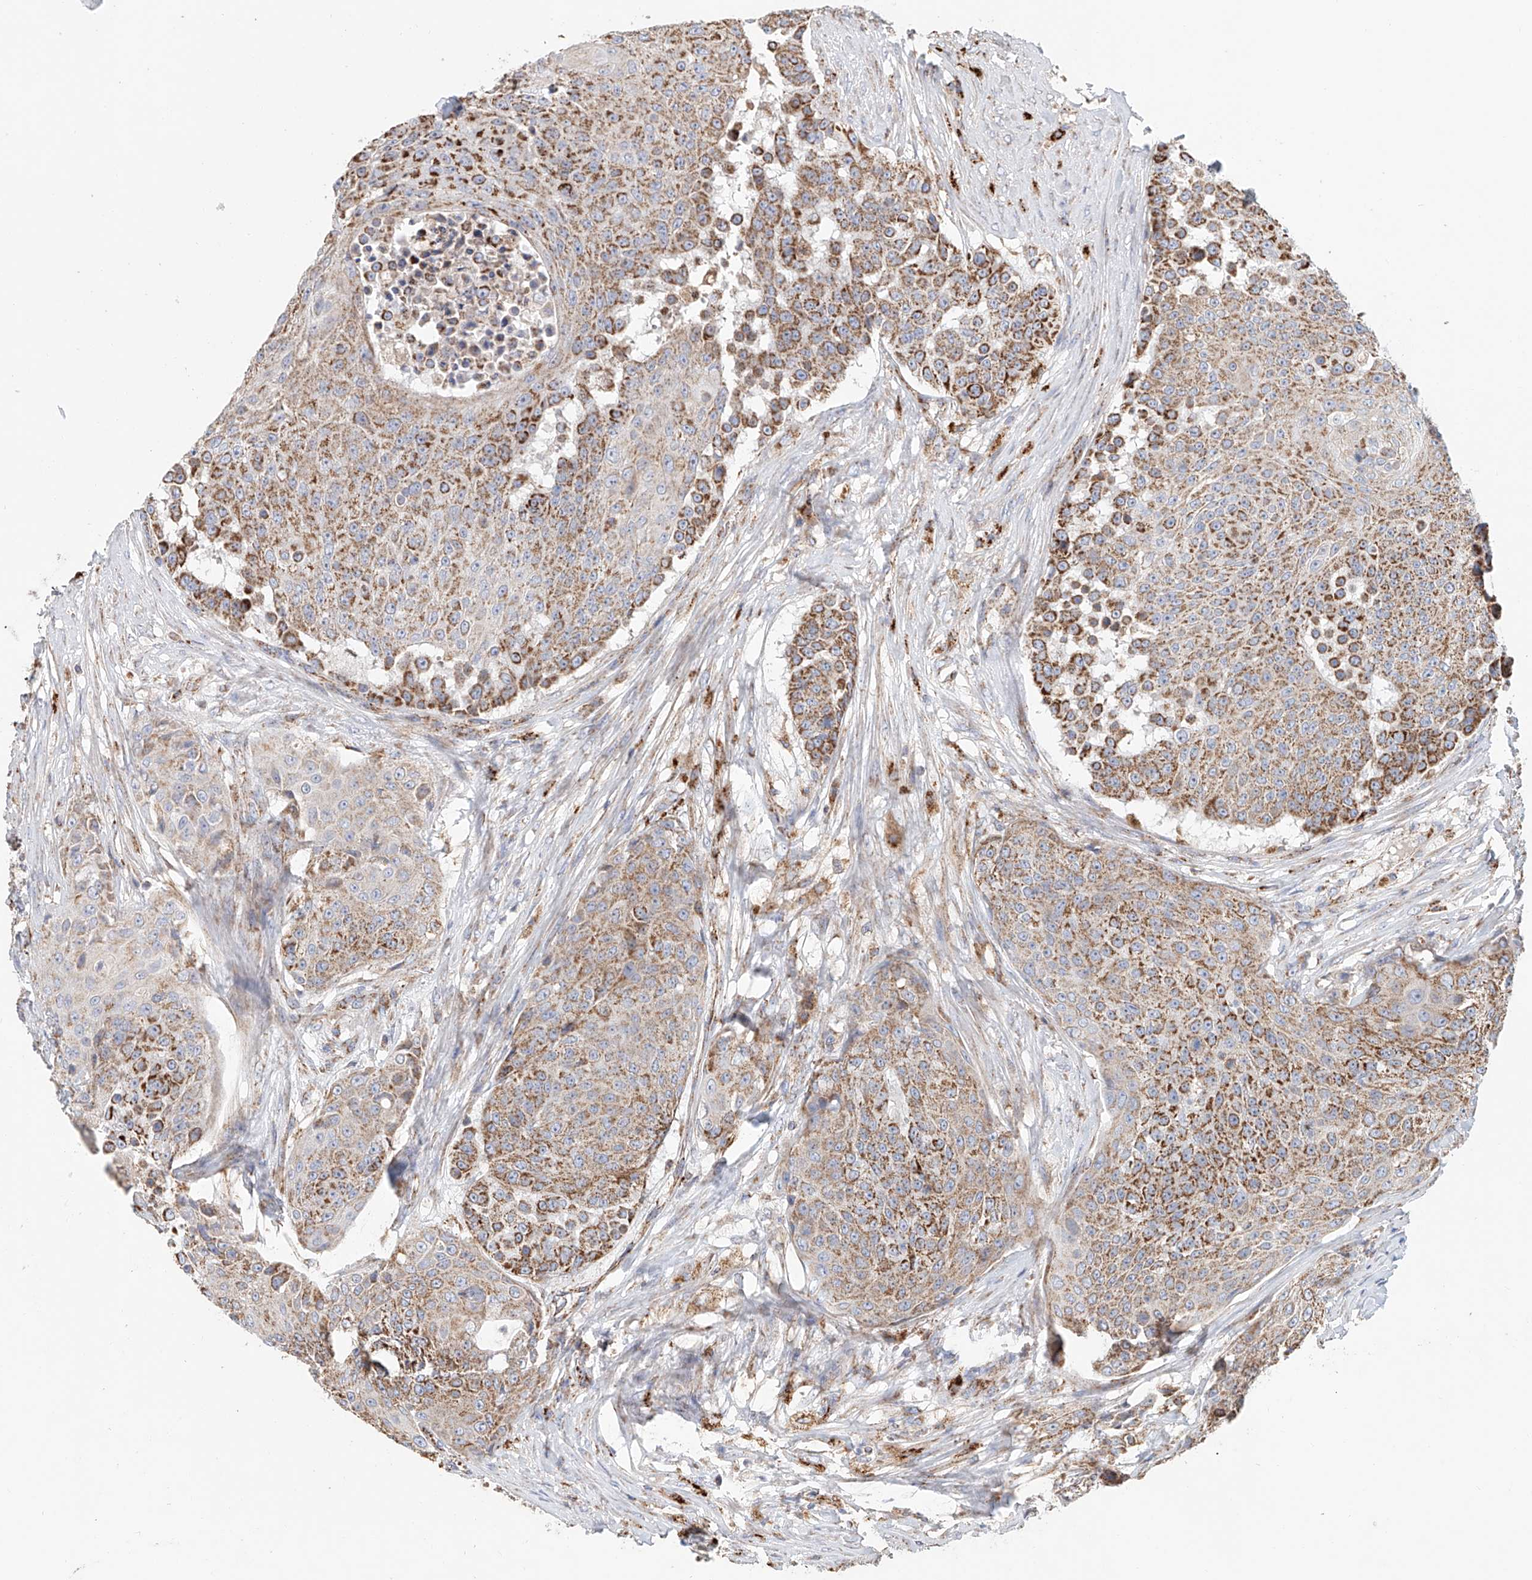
{"staining": {"intensity": "moderate", "quantity": ">75%", "location": "cytoplasmic/membranous"}, "tissue": "urothelial cancer", "cell_type": "Tumor cells", "image_type": "cancer", "snomed": [{"axis": "morphology", "description": "Urothelial carcinoma, High grade"}, {"axis": "topography", "description": "Urinary bladder"}], "caption": "An immunohistochemistry (IHC) histopathology image of tumor tissue is shown. Protein staining in brown labels moderate cytoplasmic/membranous positivity in urothelial carcinoma (high-grade) within tumor cells.", "gene": "MCL1", "patient": {"sex": "female", "age": 63}}